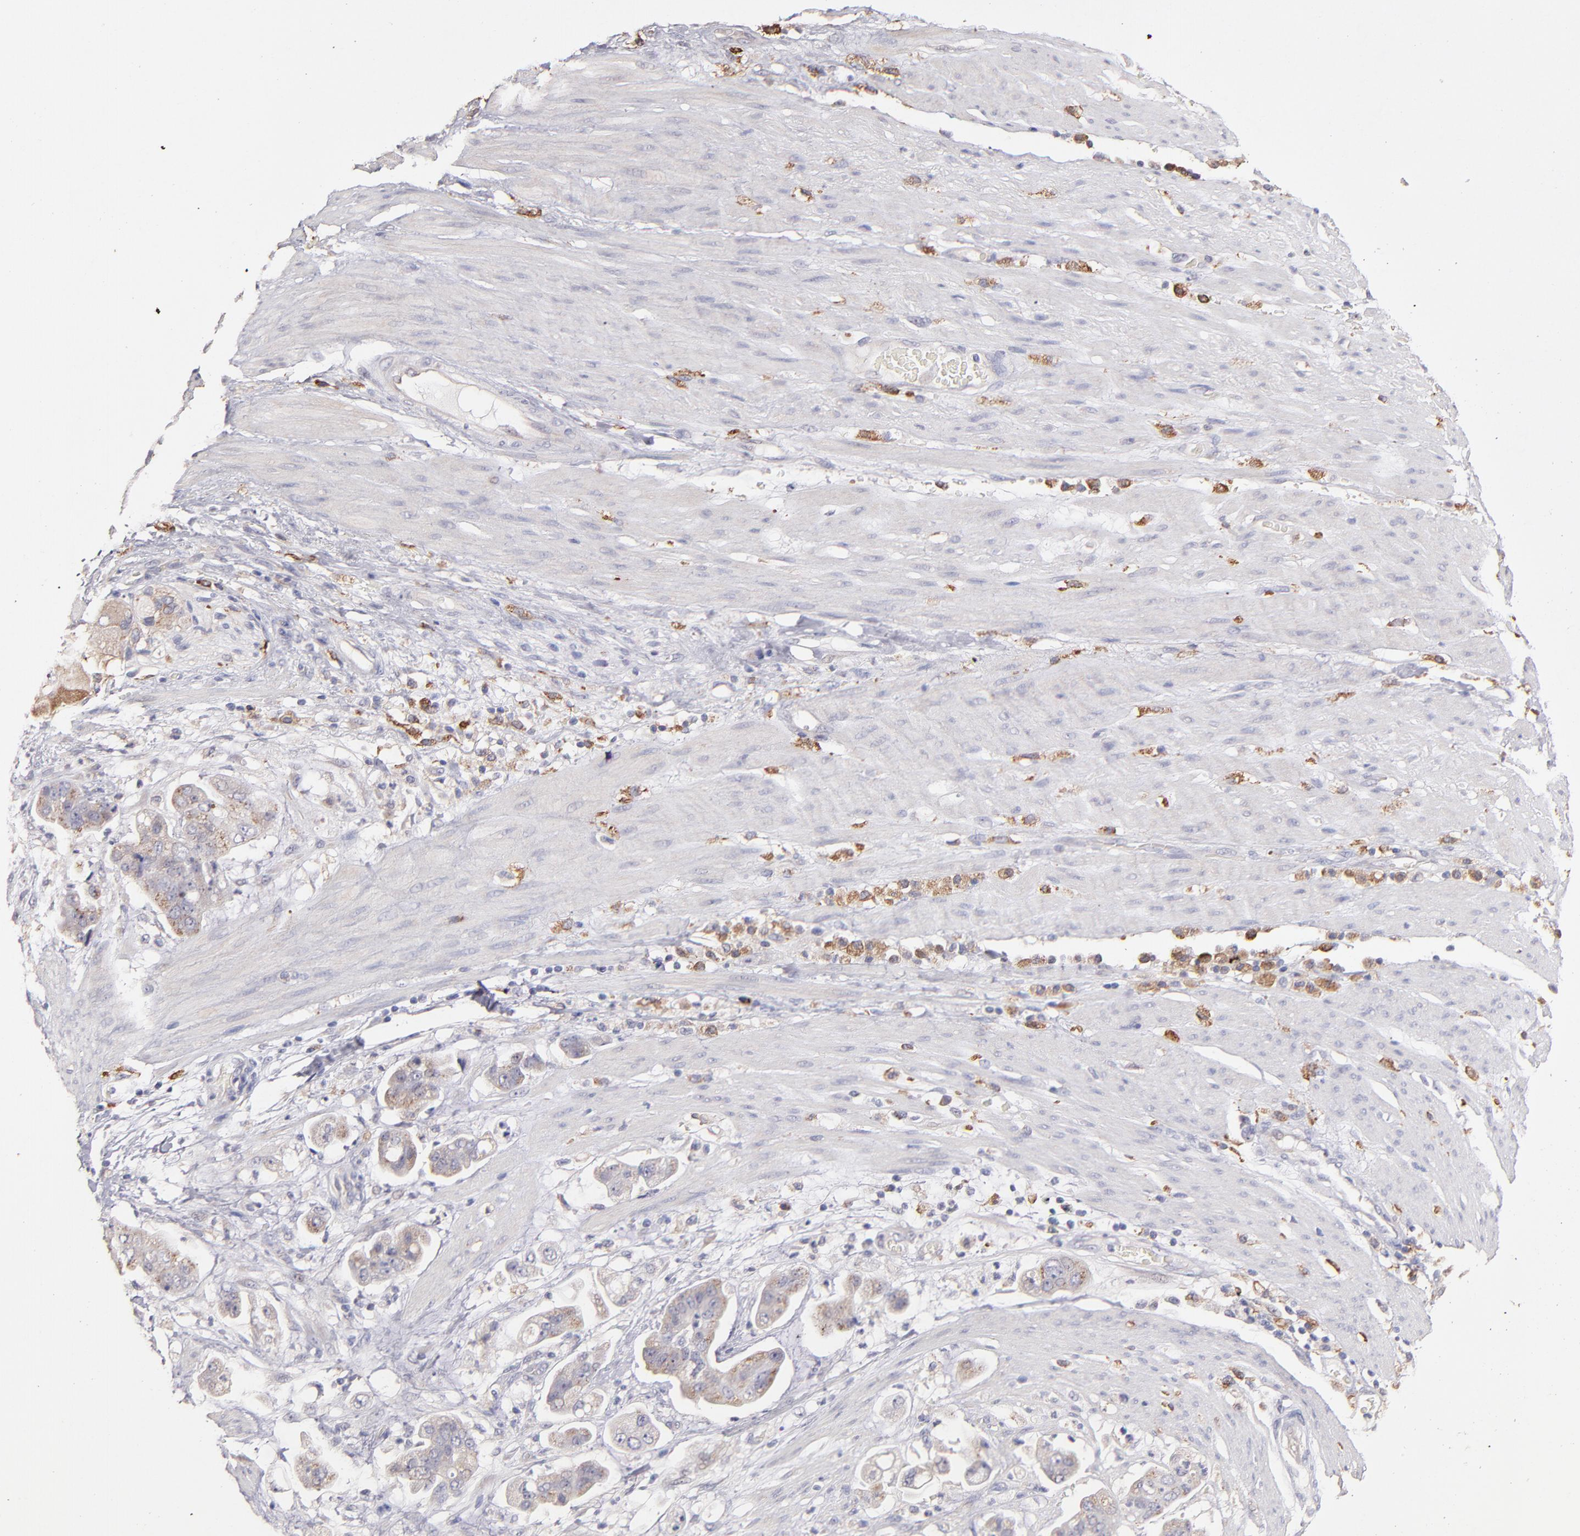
{"staining": {"intensity": "weak", "quantity": ">75%", "location": "cytoplasmic/membranous"}, "tissue": "stomach cancer", "cell_type": "Tumor cells", "image_type": "cancer", "snomed": [{"axis": "morphology", "description": "Adenocarcinoma, NOS"}, {"axis": "topography", "description": "Stomach"}], "caption": "Immunohistochemical staining of stomach adenocarcinoma shows low levels of weak cytoplasmic/membranous positivity in about >75% of tumor cells.", "gene": "GLDC", "patient": {"sex": "male", "age": 62}}